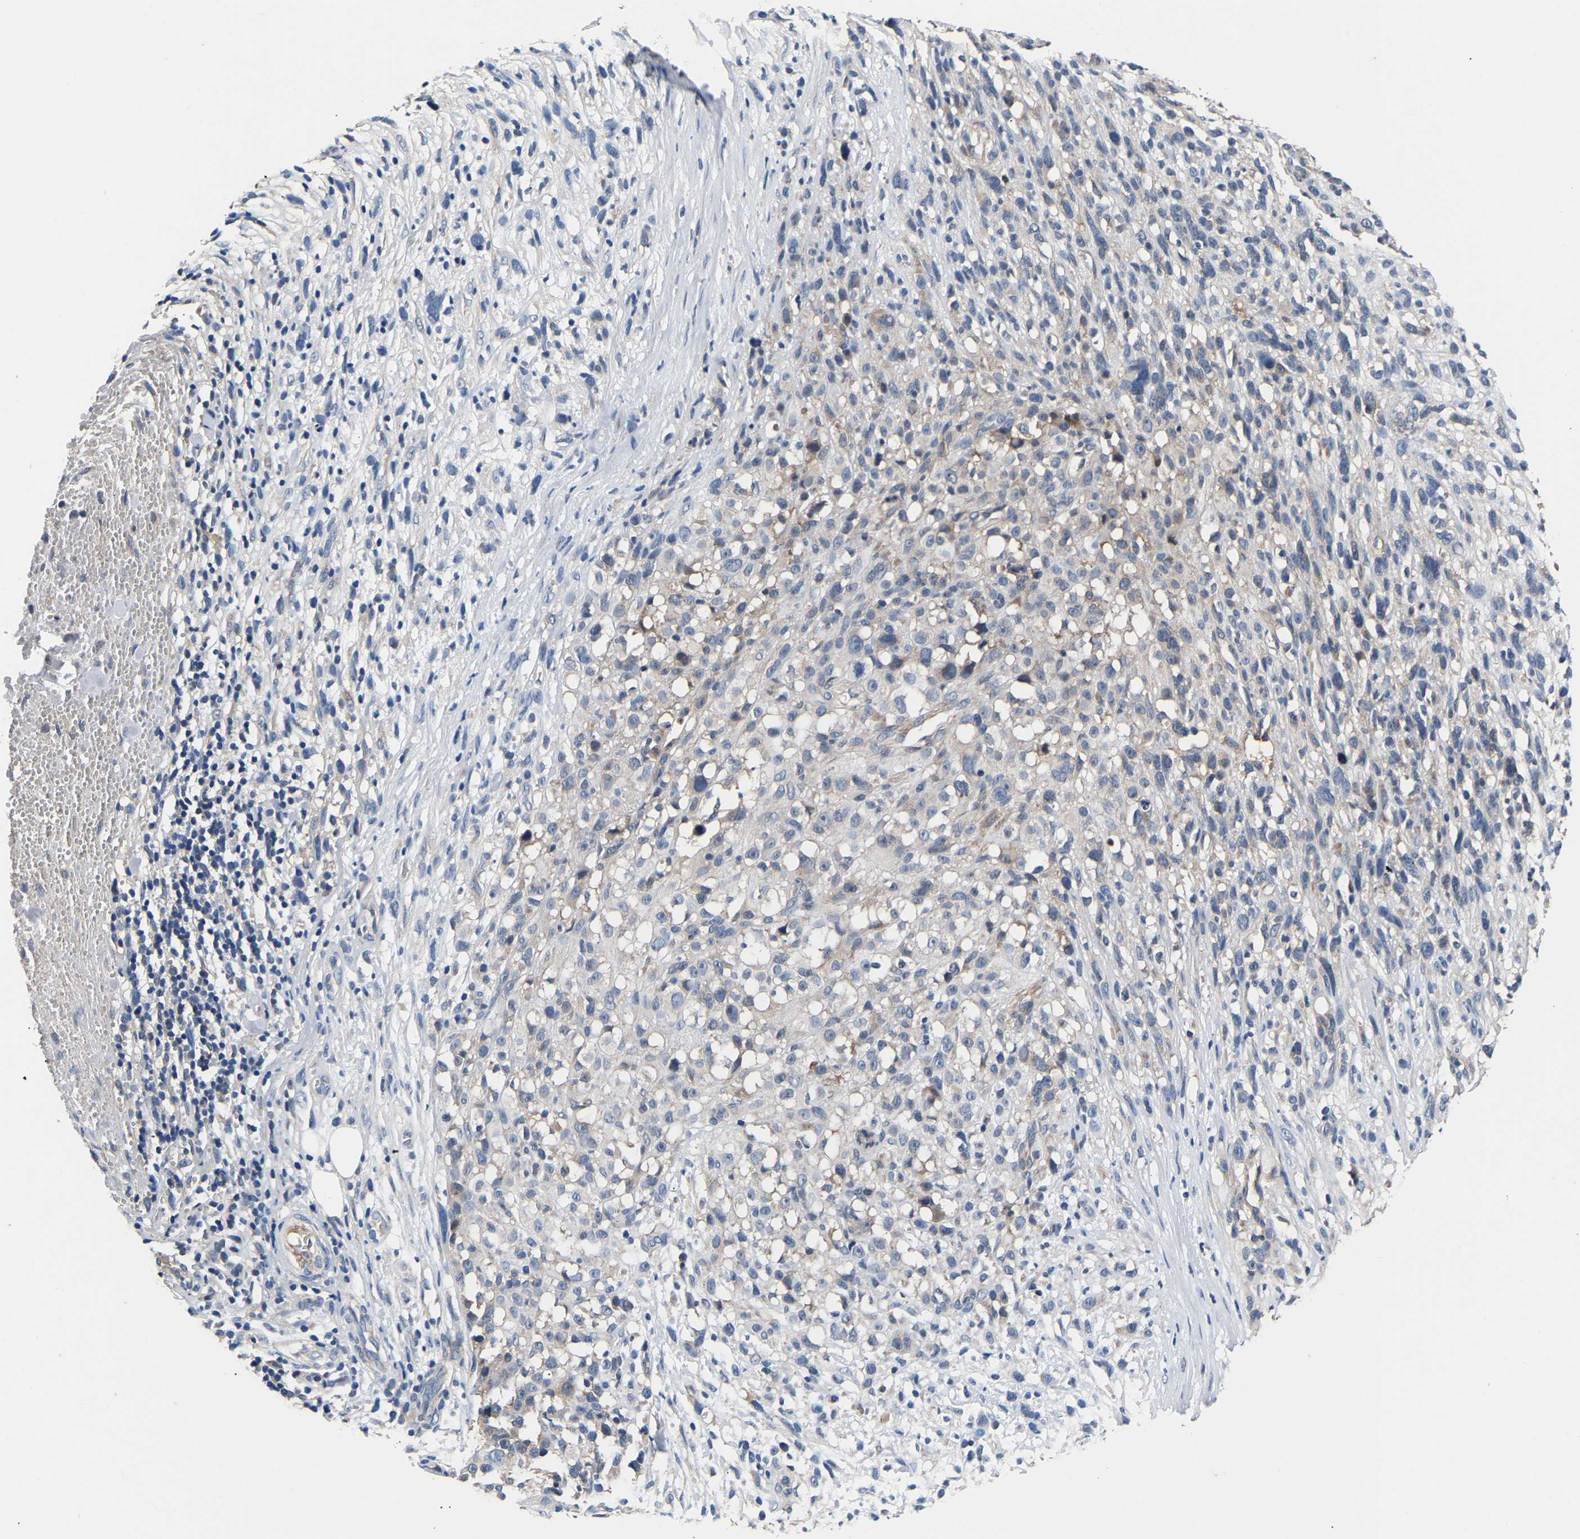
{"staining": {"intensity": "negative", "quantity": "none", "location": "none"}, "tissue": "melanoma", "cell_type": "Tumor cells", "image_type": "cancer", "snomed": [{"axis": "morphology", "description": "Malignant melanoma, NOS"}, {"axis": "topography", "description": "Skin"}], "caption": "Tumor cells are negative for protein expression in human melanoma. (Brightfield microscopy of DAB (3,3'-diaminobenzidine) IHC at high magnification).", "gene": "KASH5", "patient": {"sex": "female", "age": 55}}